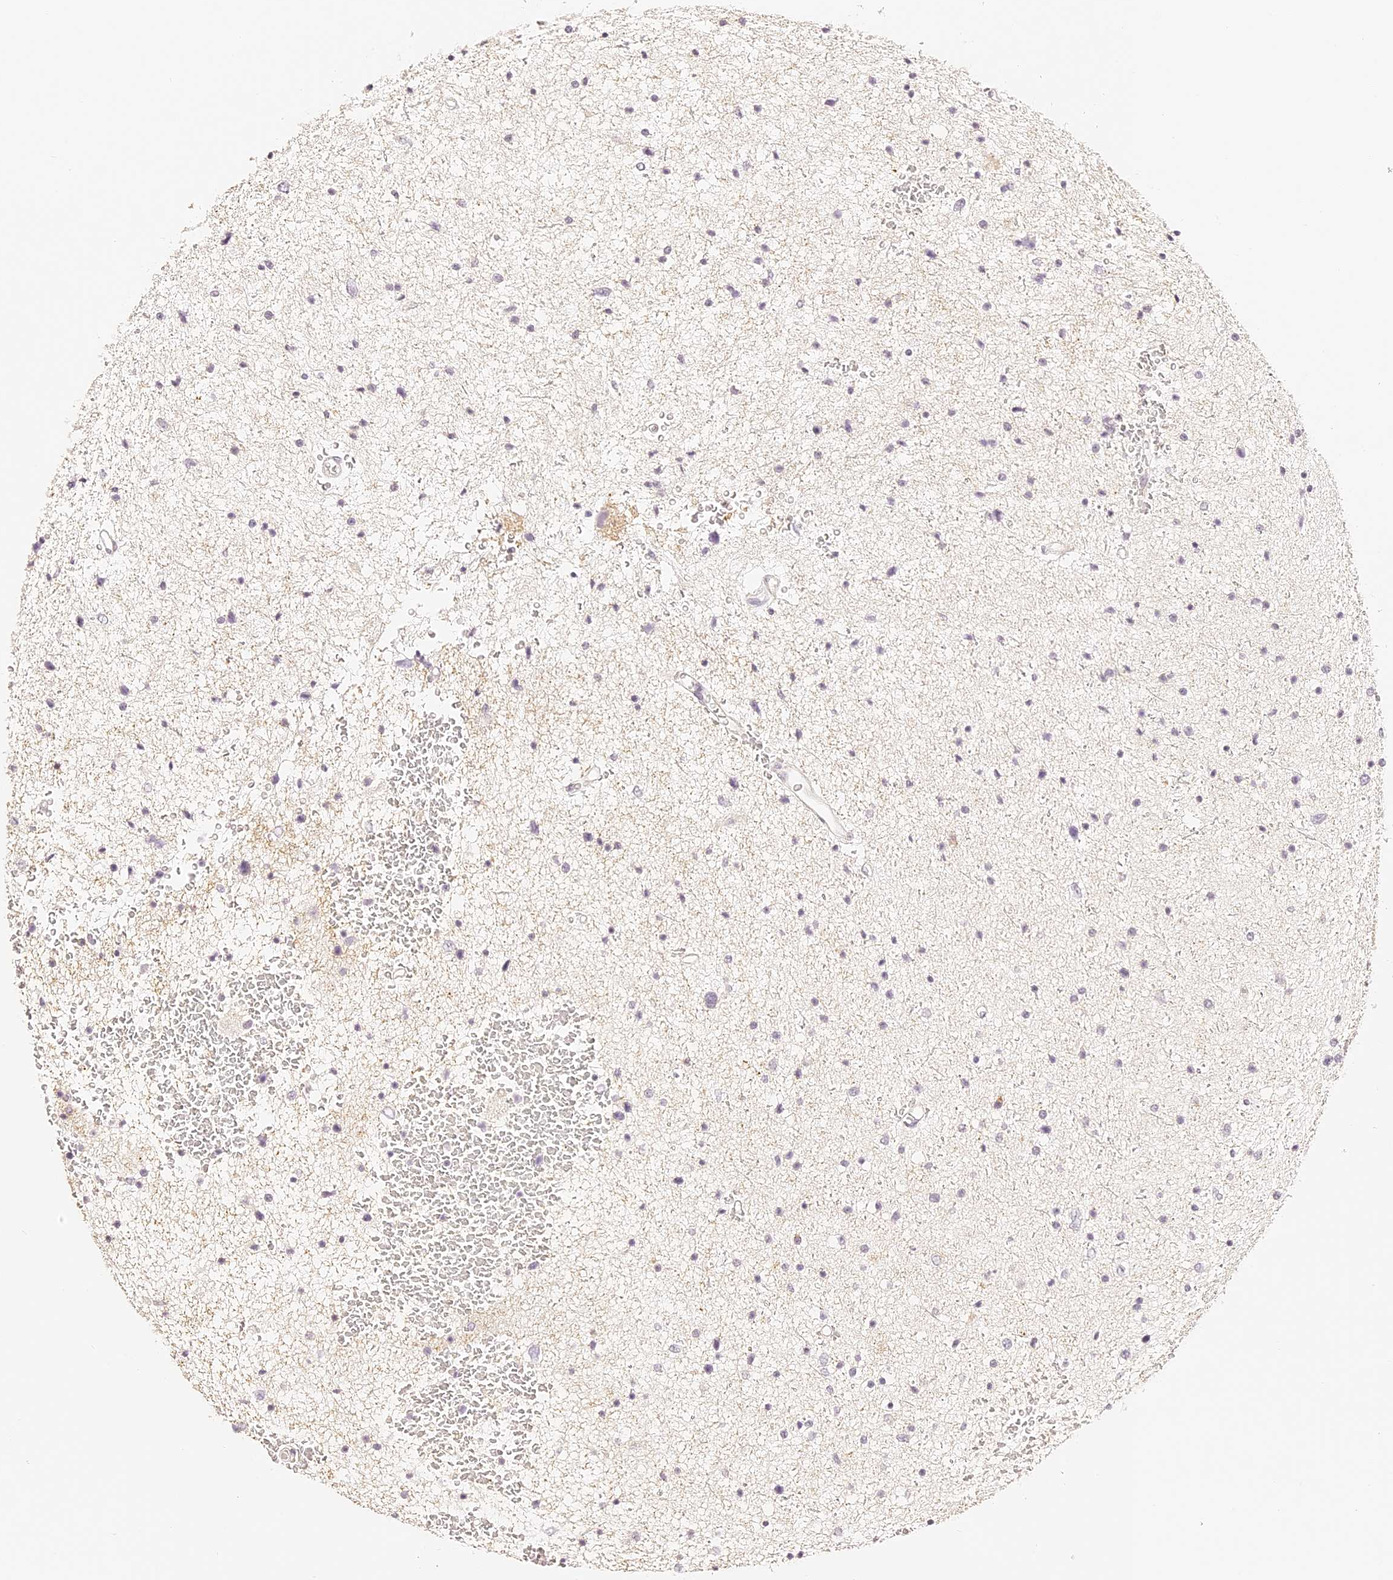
{"staining": {"intensity": "negative", "quantity": "none", "location": "none"}, "tissue": "glioma", "cell_type": "Tumor cells", "image_type": "cancer", "snomed": [{"axis": "morphology", "description": "Glioma, malignant, Low grade"}, {"axis": "topography", "description": "Cerebral cortex"}], "caption": "An immunohistochemistry (IHC) image of malignant glioma (low-grade) is shown. There is no staining in tumor cells of malignant glioma (low-grade).", "gene": "TRIM45", "patient": {"sex": "female", "age": 39}}